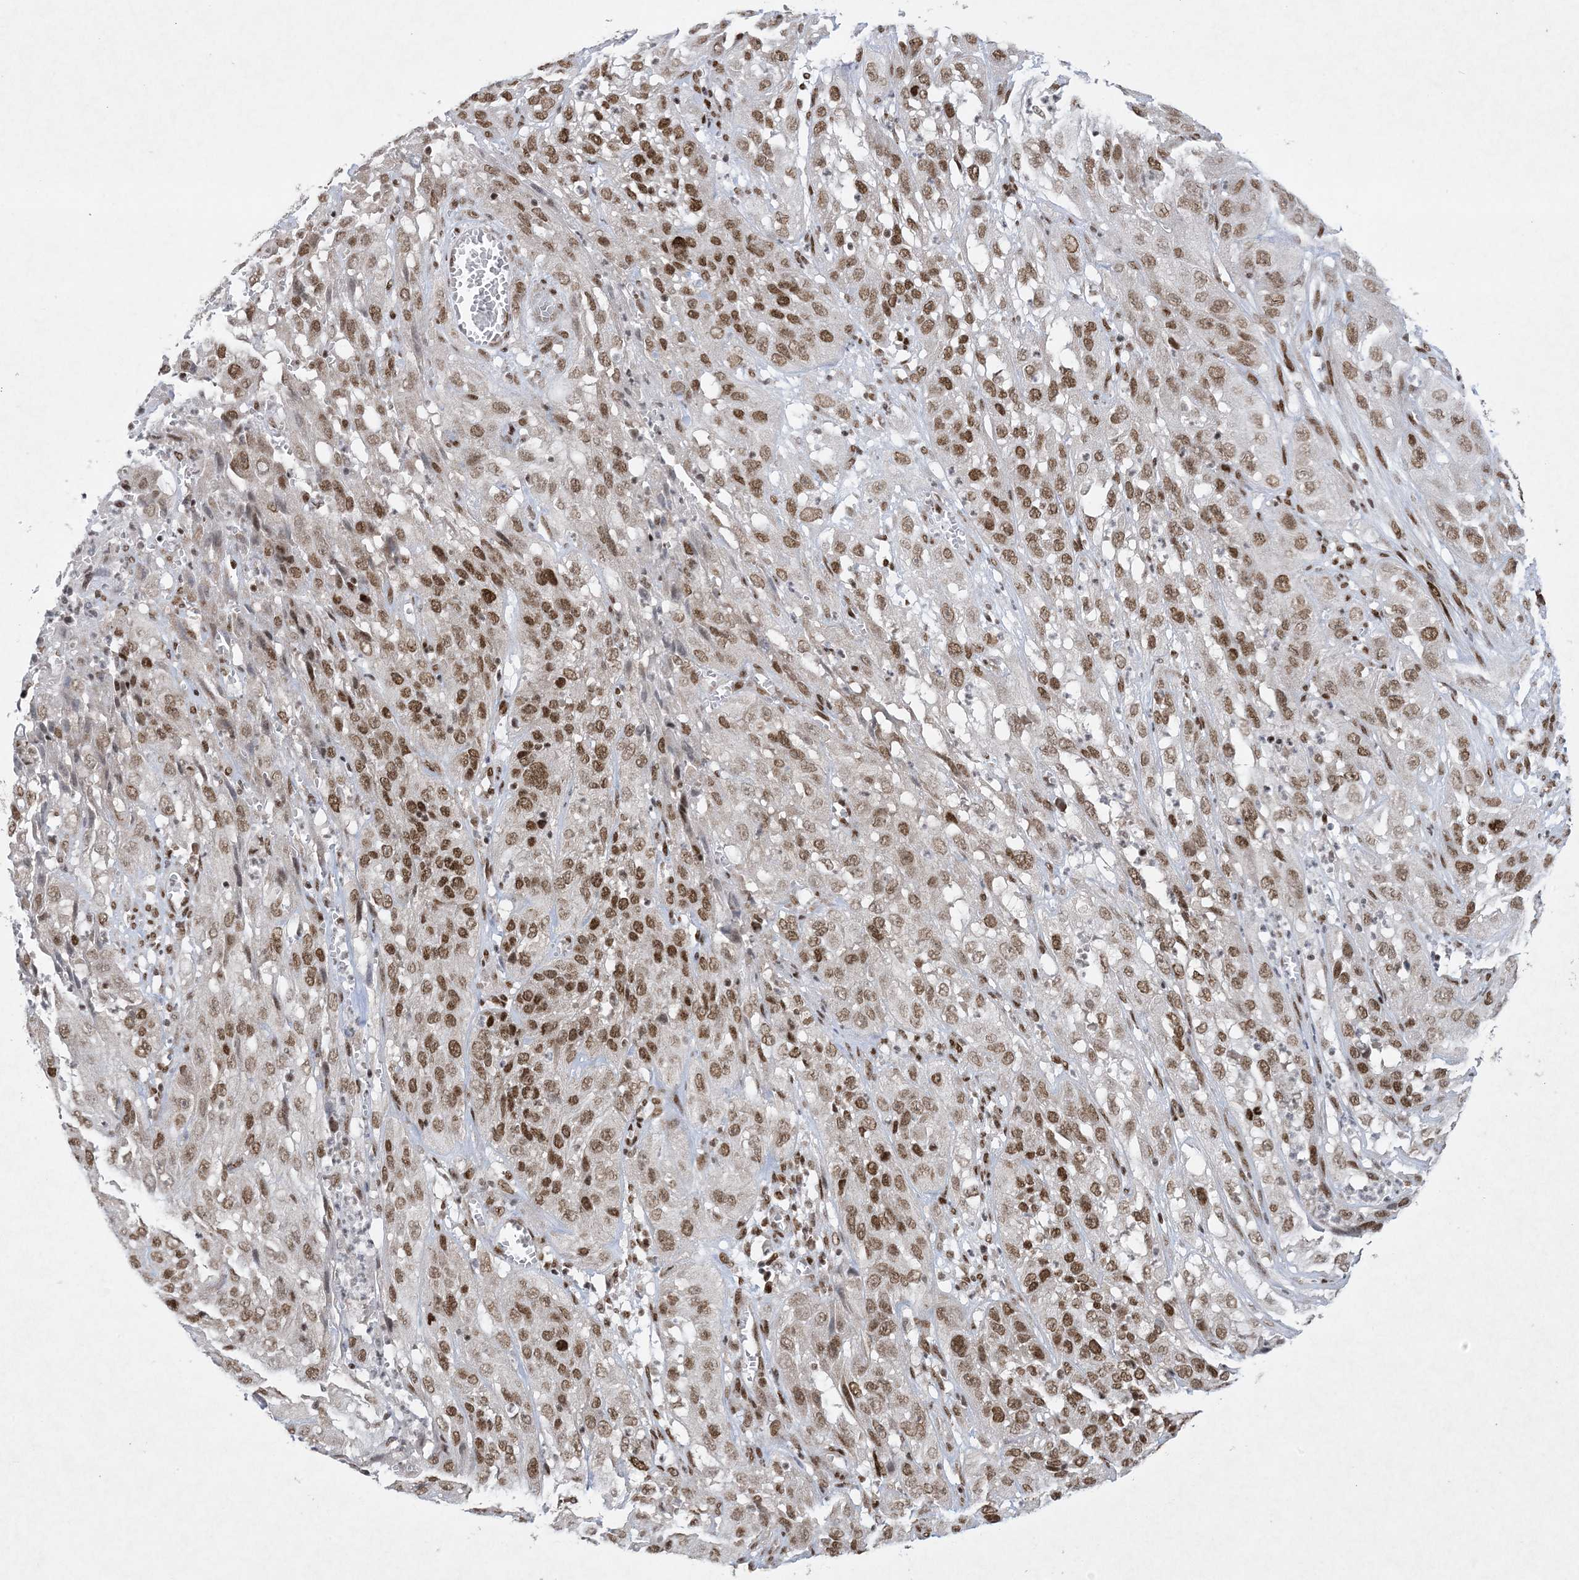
{"staining": {"intensity": "moderate", "quantity": ">75%", "location": "nuclear"}, "tissue": "cervical cancer", "cell_type": "Tumor cells", "image_type": "cancer", "snomed": [{"axis": "morphology", "description": "Squamous cell carcinoma, NOS"}, {"axis": "topography", "description": "Cervix"}], "caption": "IHC photomicrograph of human cervical cancer stained for a protein (brown), which exhibits medium levels of moderate nuclear staining in approximately >75% of tumor cells.", "gene": "PKNOX2", "patient": {"sex": "female", "age": 32}}